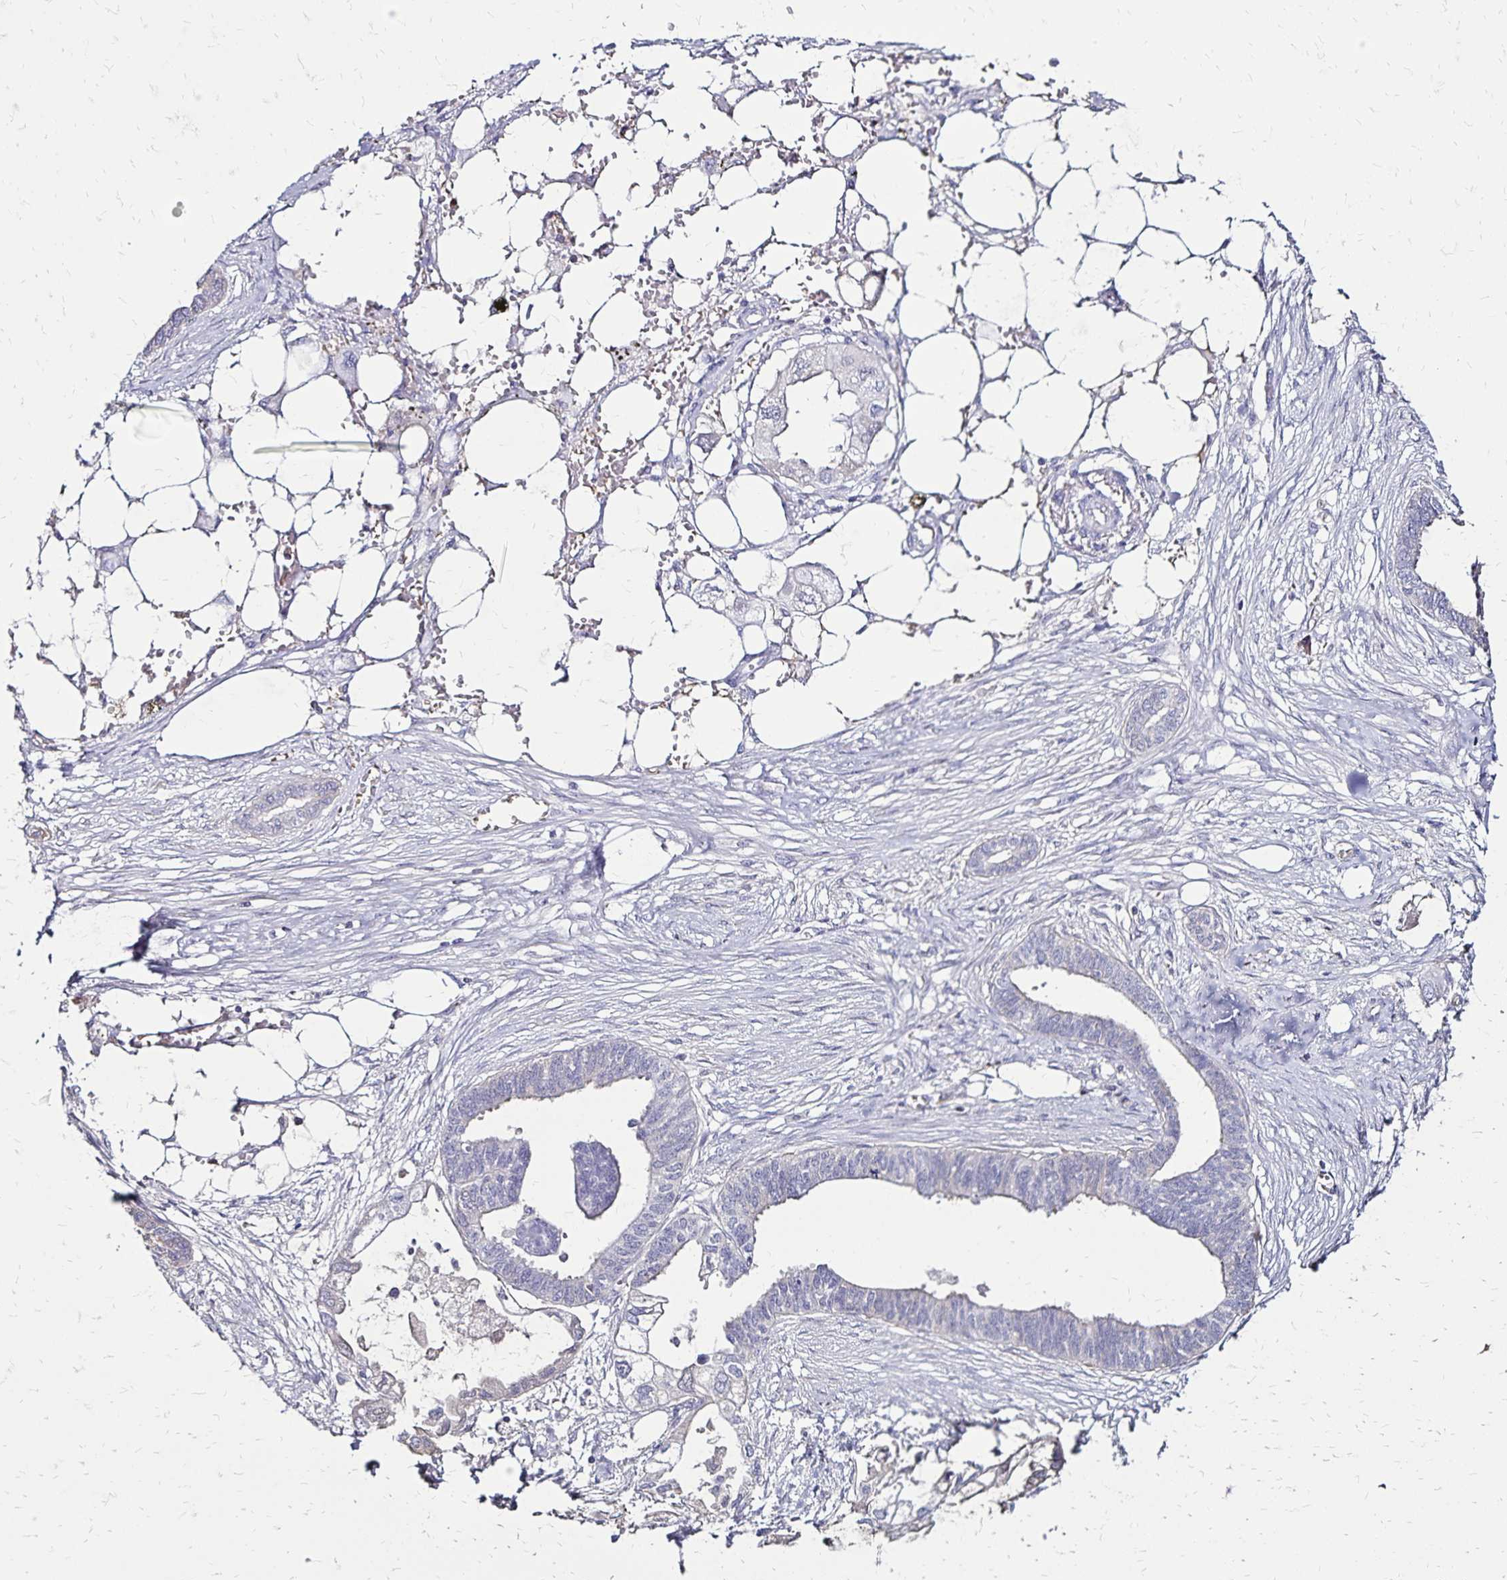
{"staining": {"intensity": "negative", "quantity": "none", "location": "none"}, "tissue": "endometrial cancer", "cell_type": "Tumor cells", "image_type": "cancer", "snomed": [{"axis": "morphology", "description": "Adenocarcinoma, NOS"}, {"axis": "morphology", "description": "Adenocarcinoma, metastatic, NOS"}, {"axis": "topography", "description": "Adipose tissue"}, {"axis": "topography", "description": "Endometrium"}], "caption": "Tumor cells show no significant protein staining in endometrial adenocarcinoma. (DAB (3,3'-diaminobenzidine) IHC, high magnification).", "gene": "KISS1", "patient": {"sex": "female", "age": 67}}